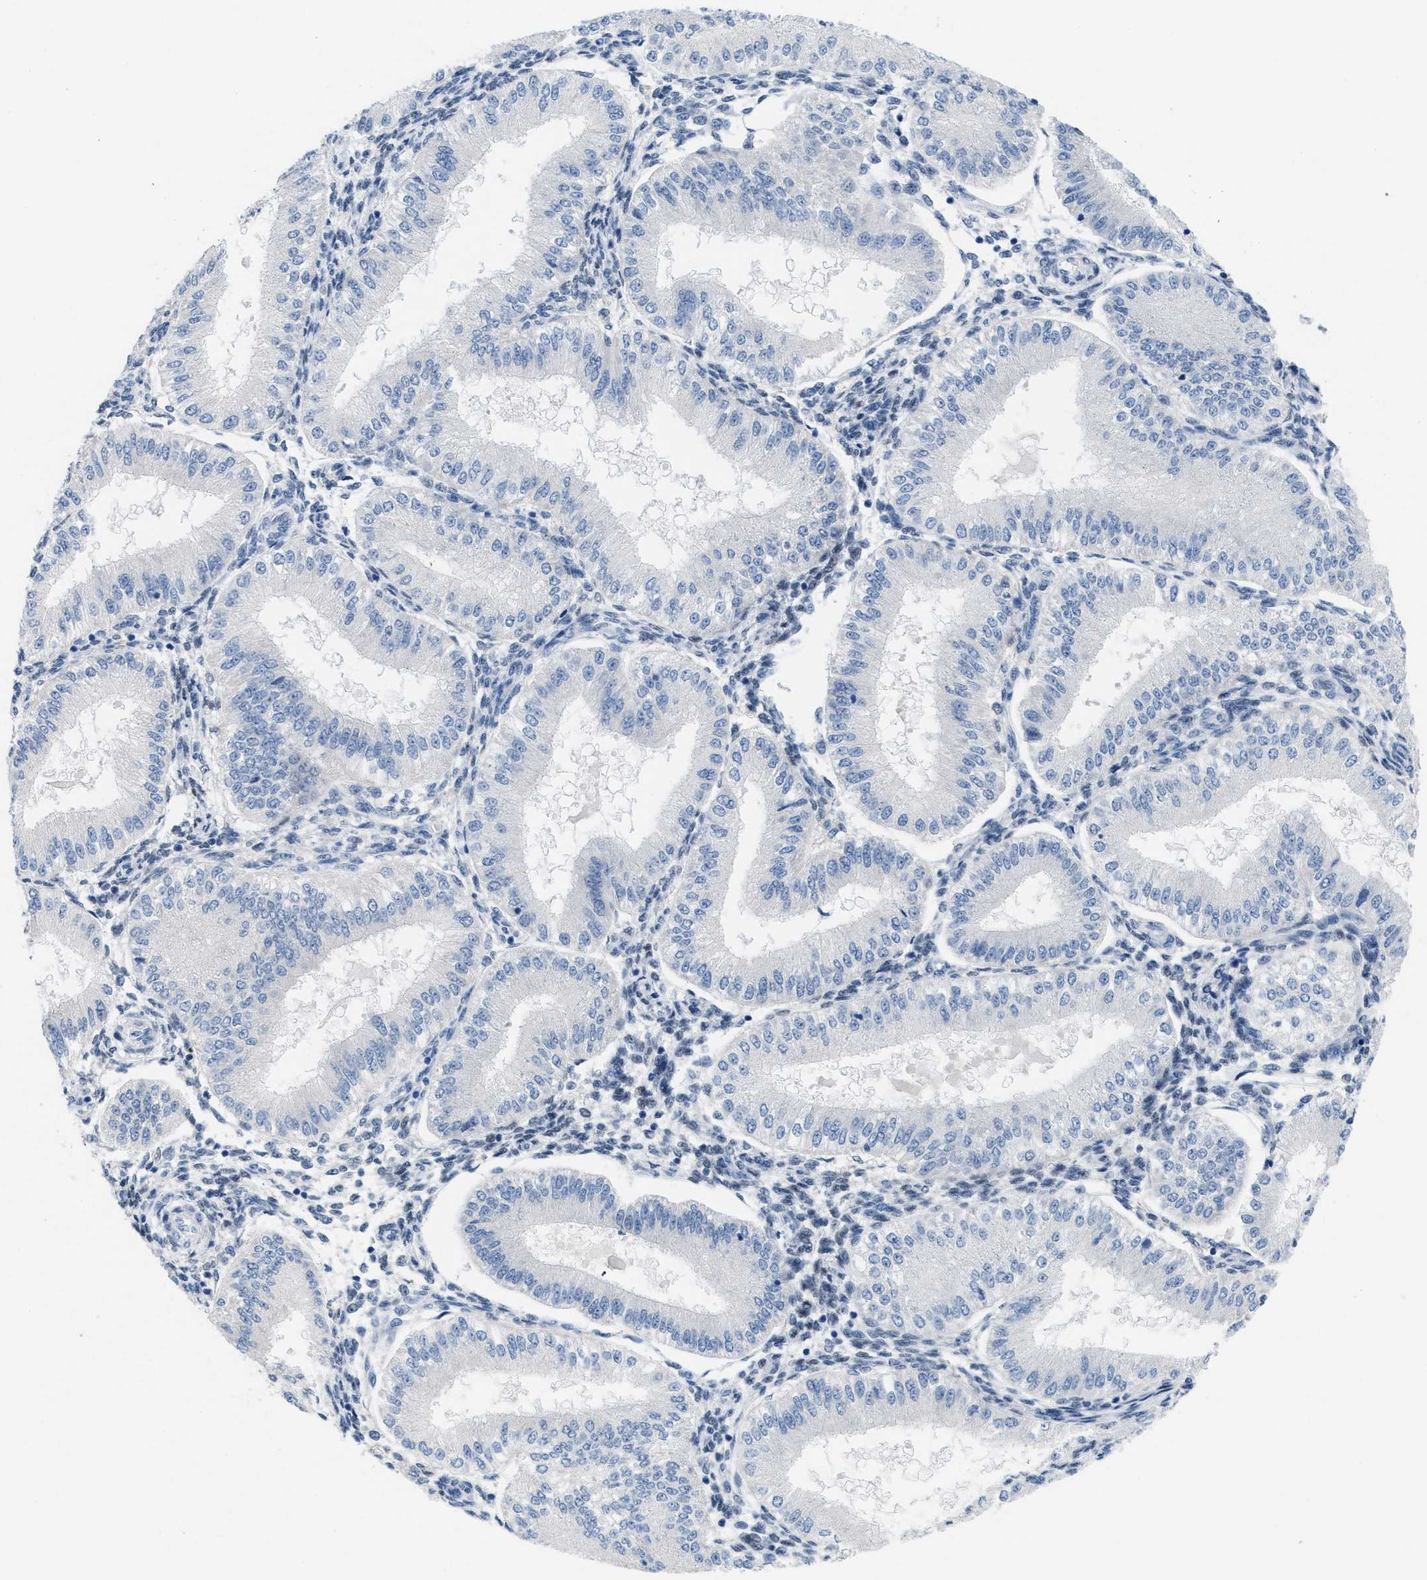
{"staining": {"intensity": "negative", "quantity": "none", "location": "none"}, "tissue": "endometrium", "cell_type": "Cells in endometrial stroma", "image_type": "normal", "snomed": [{"axis": "morphology", "description": "Normal tissue, NOS"}, {"axis": "topography", "description": "Endometrium"}], "caption": "IHC image of unremarkable endometrium stained for a protein (brown), which reveals no staining in cells in endometrial stroma.", "gene": "NFIX", "patient": {"sex": "female", "age": 39}}